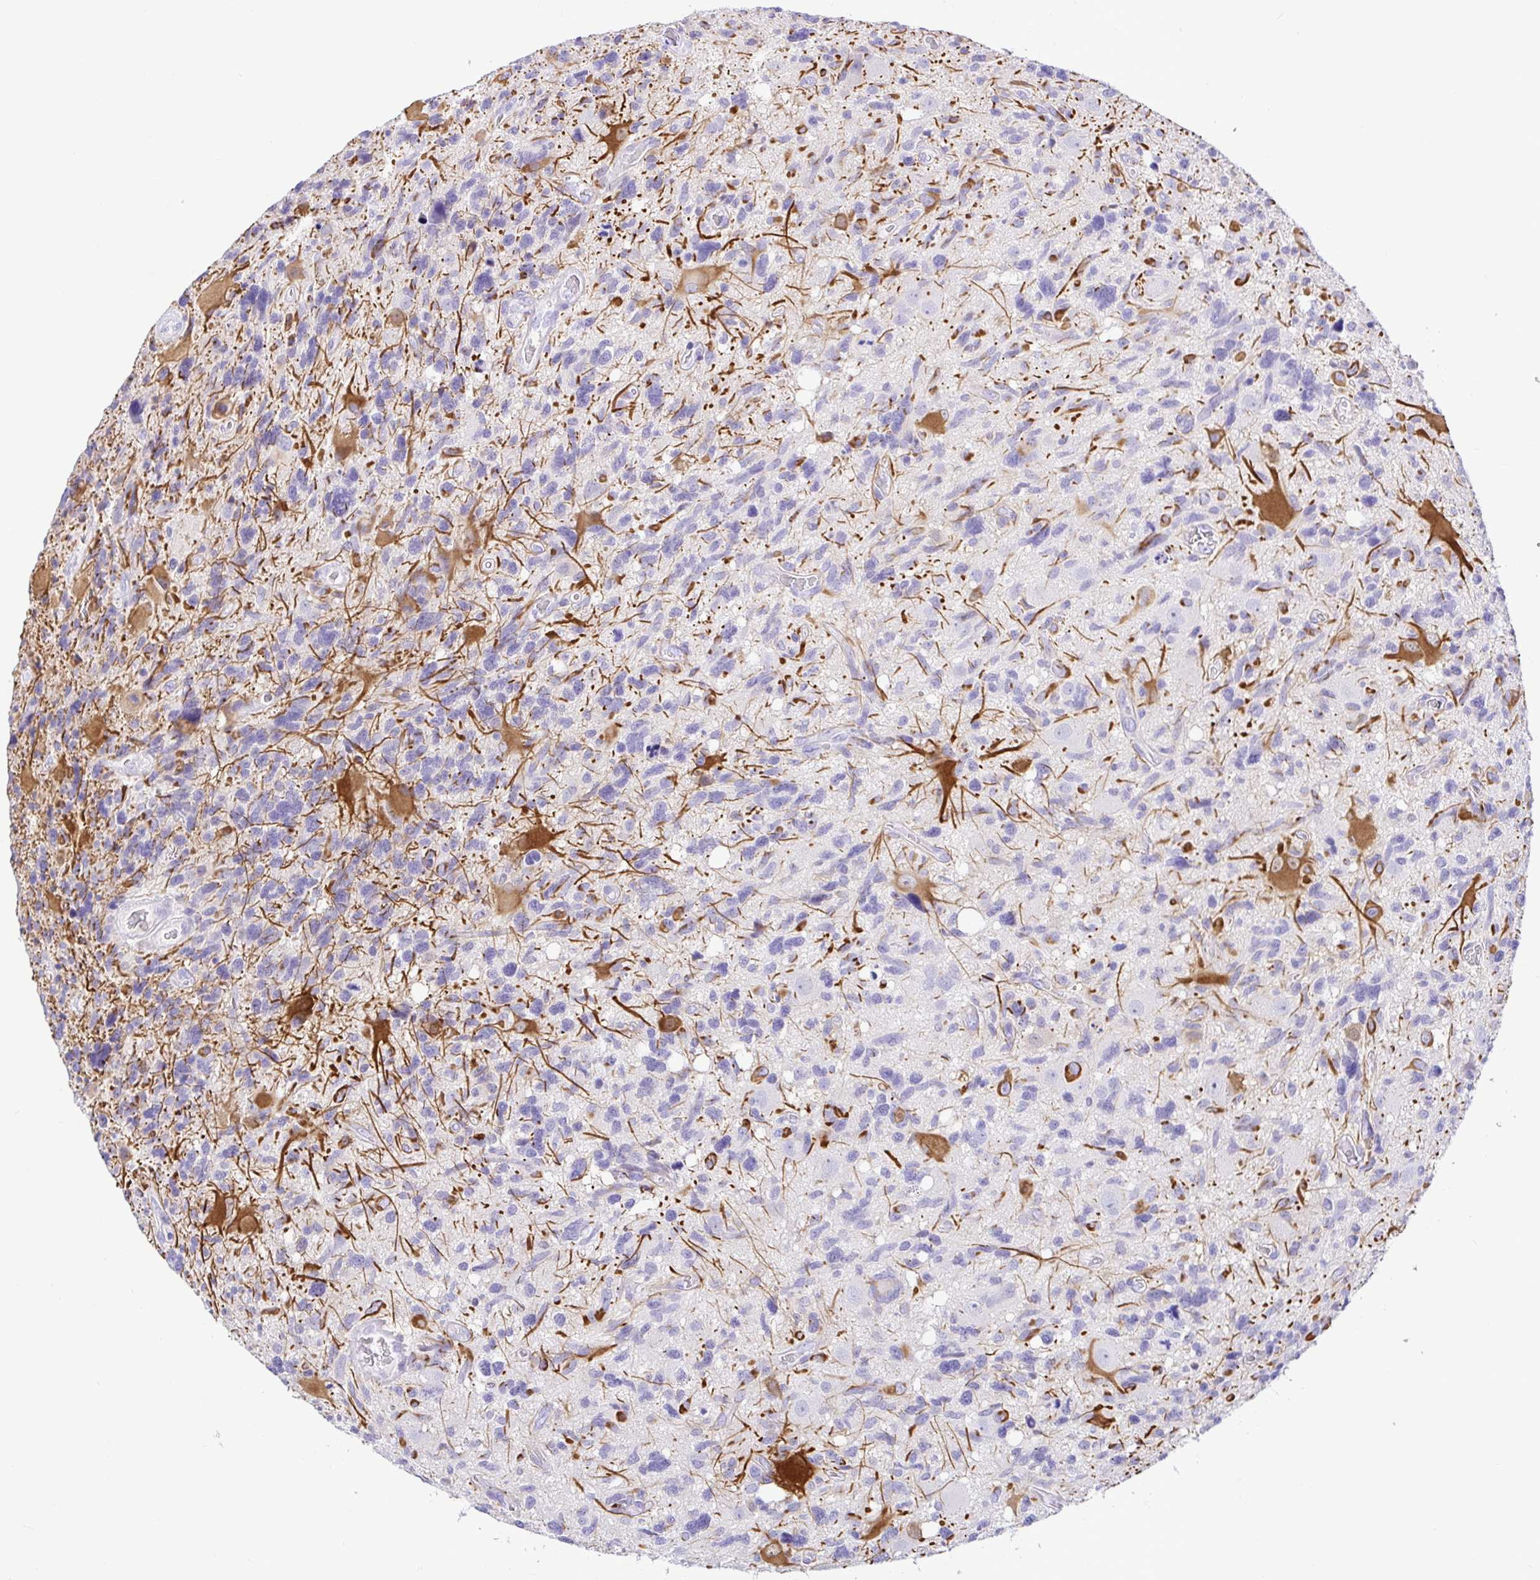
{"staining": {"intensity": "moderate", "quantity": "<25%", "location": "cytoplasmic/membranous"}, "tissue": "glioma", "cell_type": "Tumor cells", "image_type": "cancer", "snomed": [{"axis": "morphology", "description": "Glioma, malignant, High grade"}, {"axis": "topography", "description": "Brain"}], "caption": "High-magnification brightfield microscopy of malignant glioma (high-grade) stained with DAB (3,3'-diaminobenzidine) (brown) and counterstained with hematoxylin (blue). tumor cells exhibit moderate cytoplasmic/membranous positivity is present in approximately<25% of cells. (IHC, brightfield microscopy, high magnification).", "gene": "BACE2", "patient": {"sex": "male", "age": 49}}